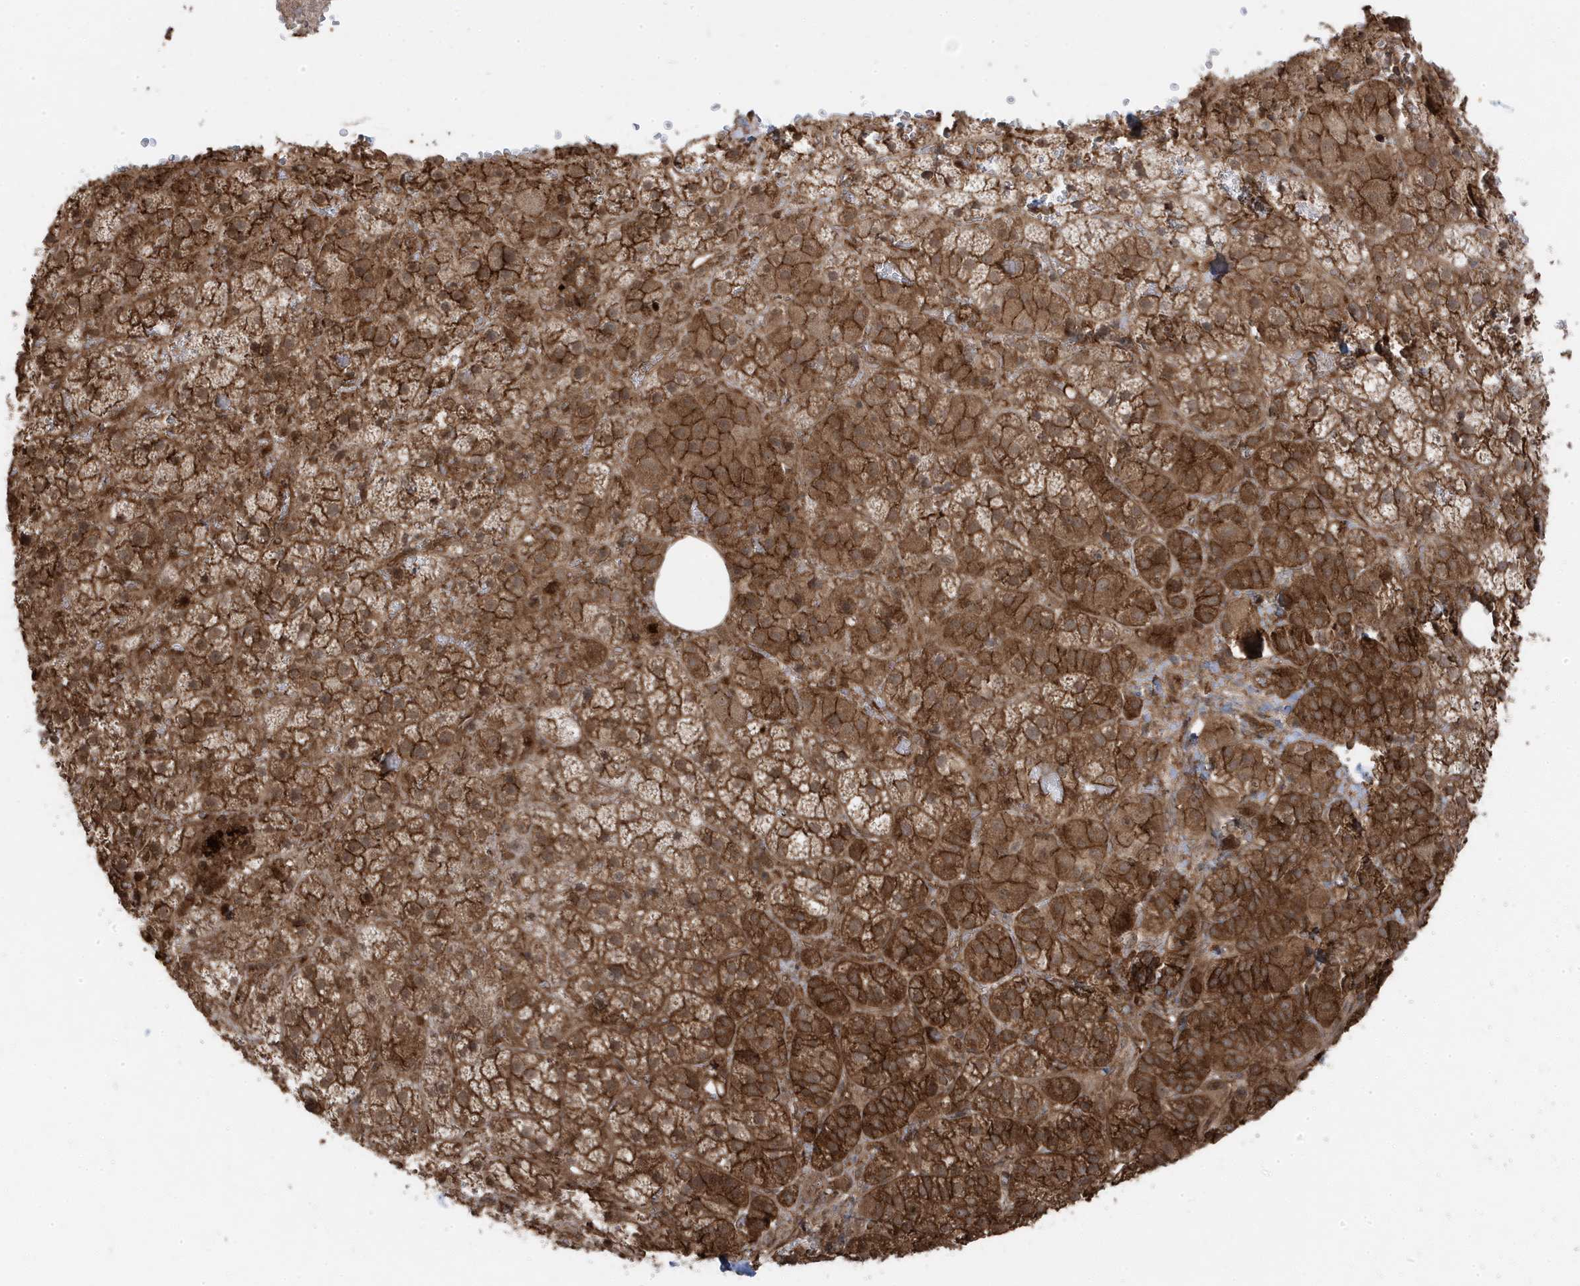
{"staining": {"intensity": "strong", "quantity": ">75%", "location": "cytoplasmic/membranous"}, "tissue": "adrenal gland", "cell_type": "Glandular cells", "image_type": "normal", "snomed": [{"axis": "morphology", "description": "Normal tissue, NOS"}, {"axis": "topography", "description": "Adrenal gland"}], "caption": "Protein analysis of normal adrenal gland displays strong cytoplasmic/membranous staining in approximately >75% of glandular cells.", "gene": "ASAP1", "patient": {"sex": "female", "age": 59}}